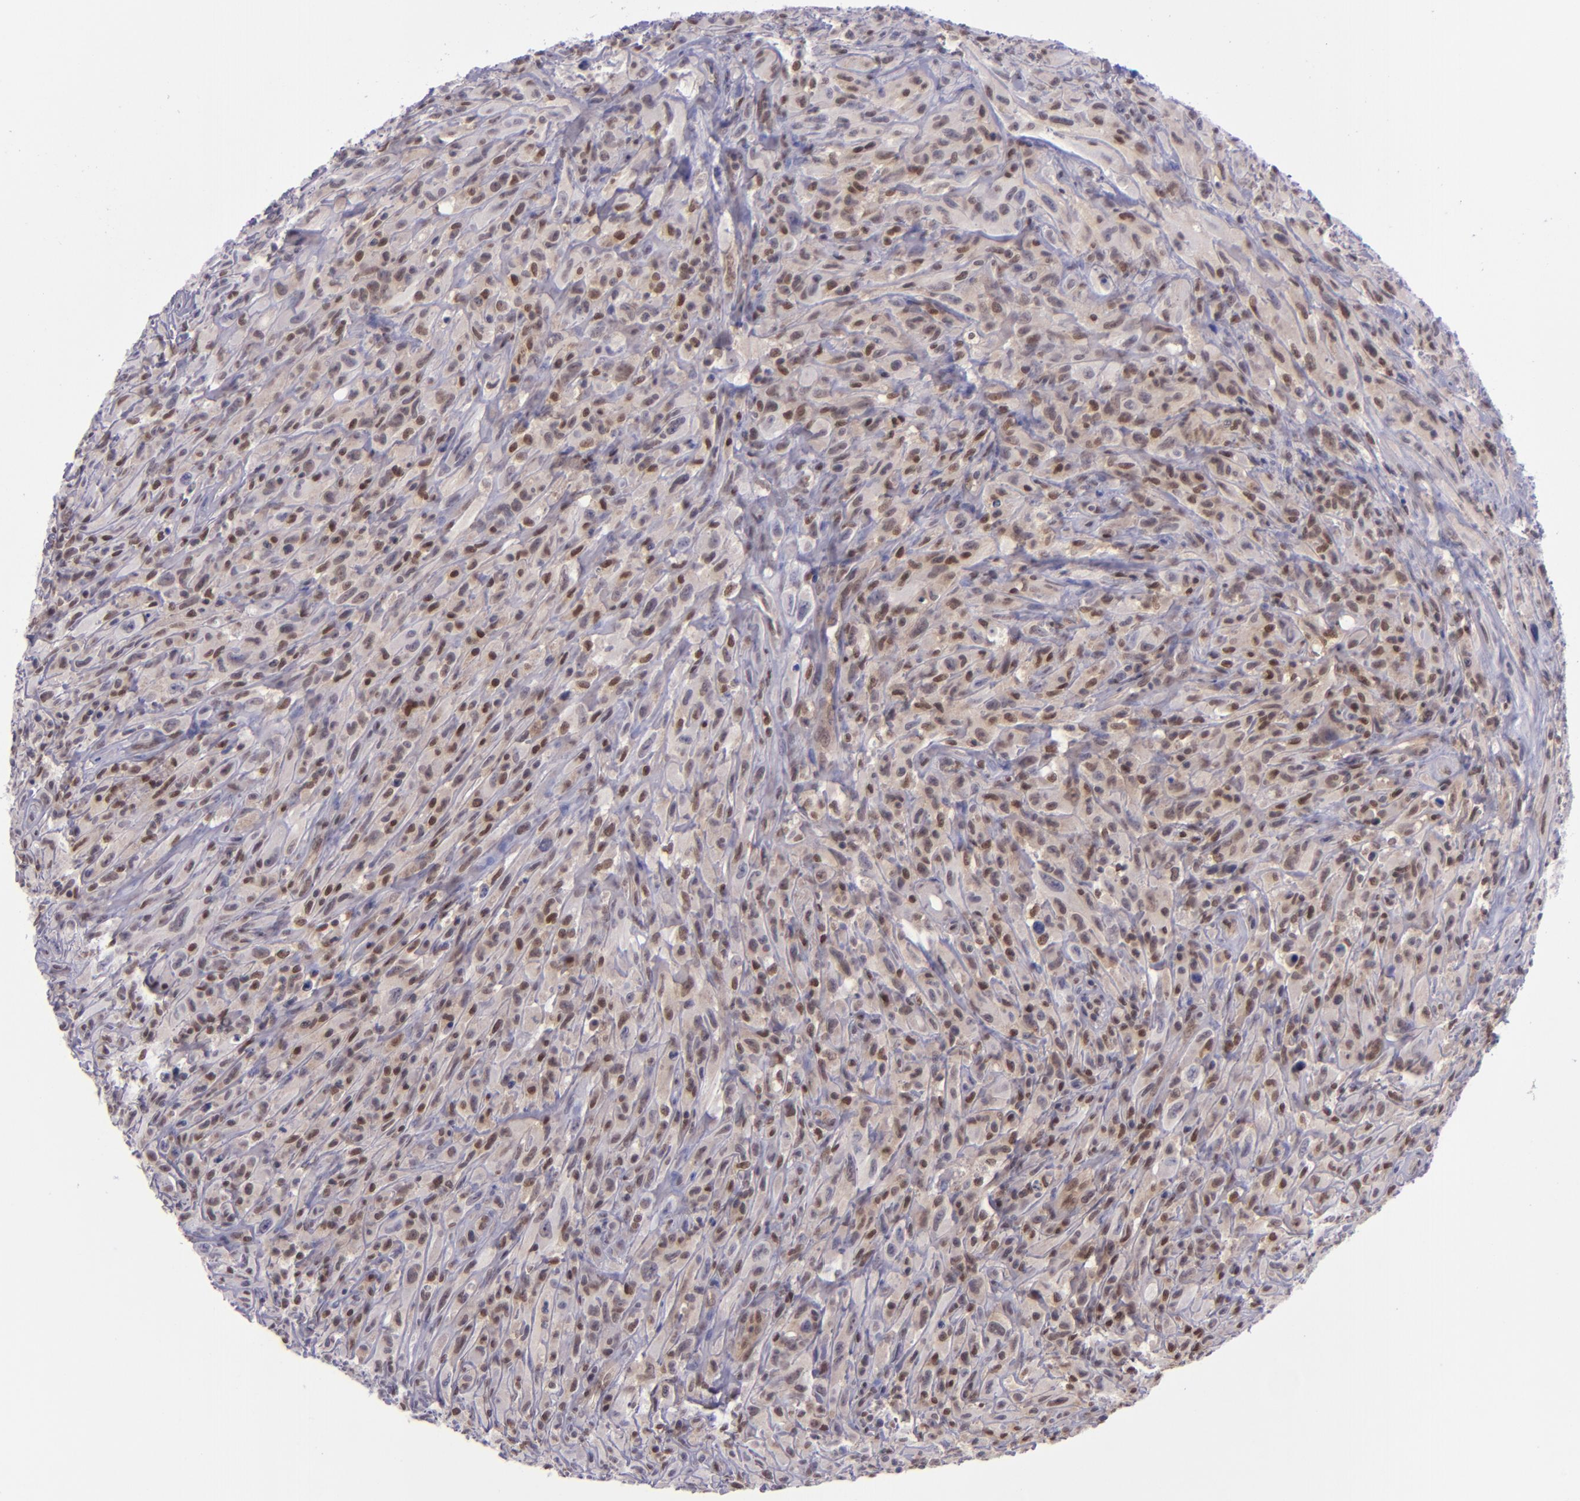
{"staining": {"intensity": "weak", "quantity": "25%-75%", "location": "nuclear"}, "tissue": "glioma", "cell_type": "Tumor cells", "image_type": "cancer", "snomed": [{"axis": "morphology", "description": "Glioma, malignant, High grade"}, {"axis": "topography", "description": "Brain"}], "caption": "Human glioma stained with a brown dye displays weak nuclear positive expression in approximately 25%-75% of tumor cells.", "gene": "BAG1", "patient": {"sex": "male", "age": 48}}